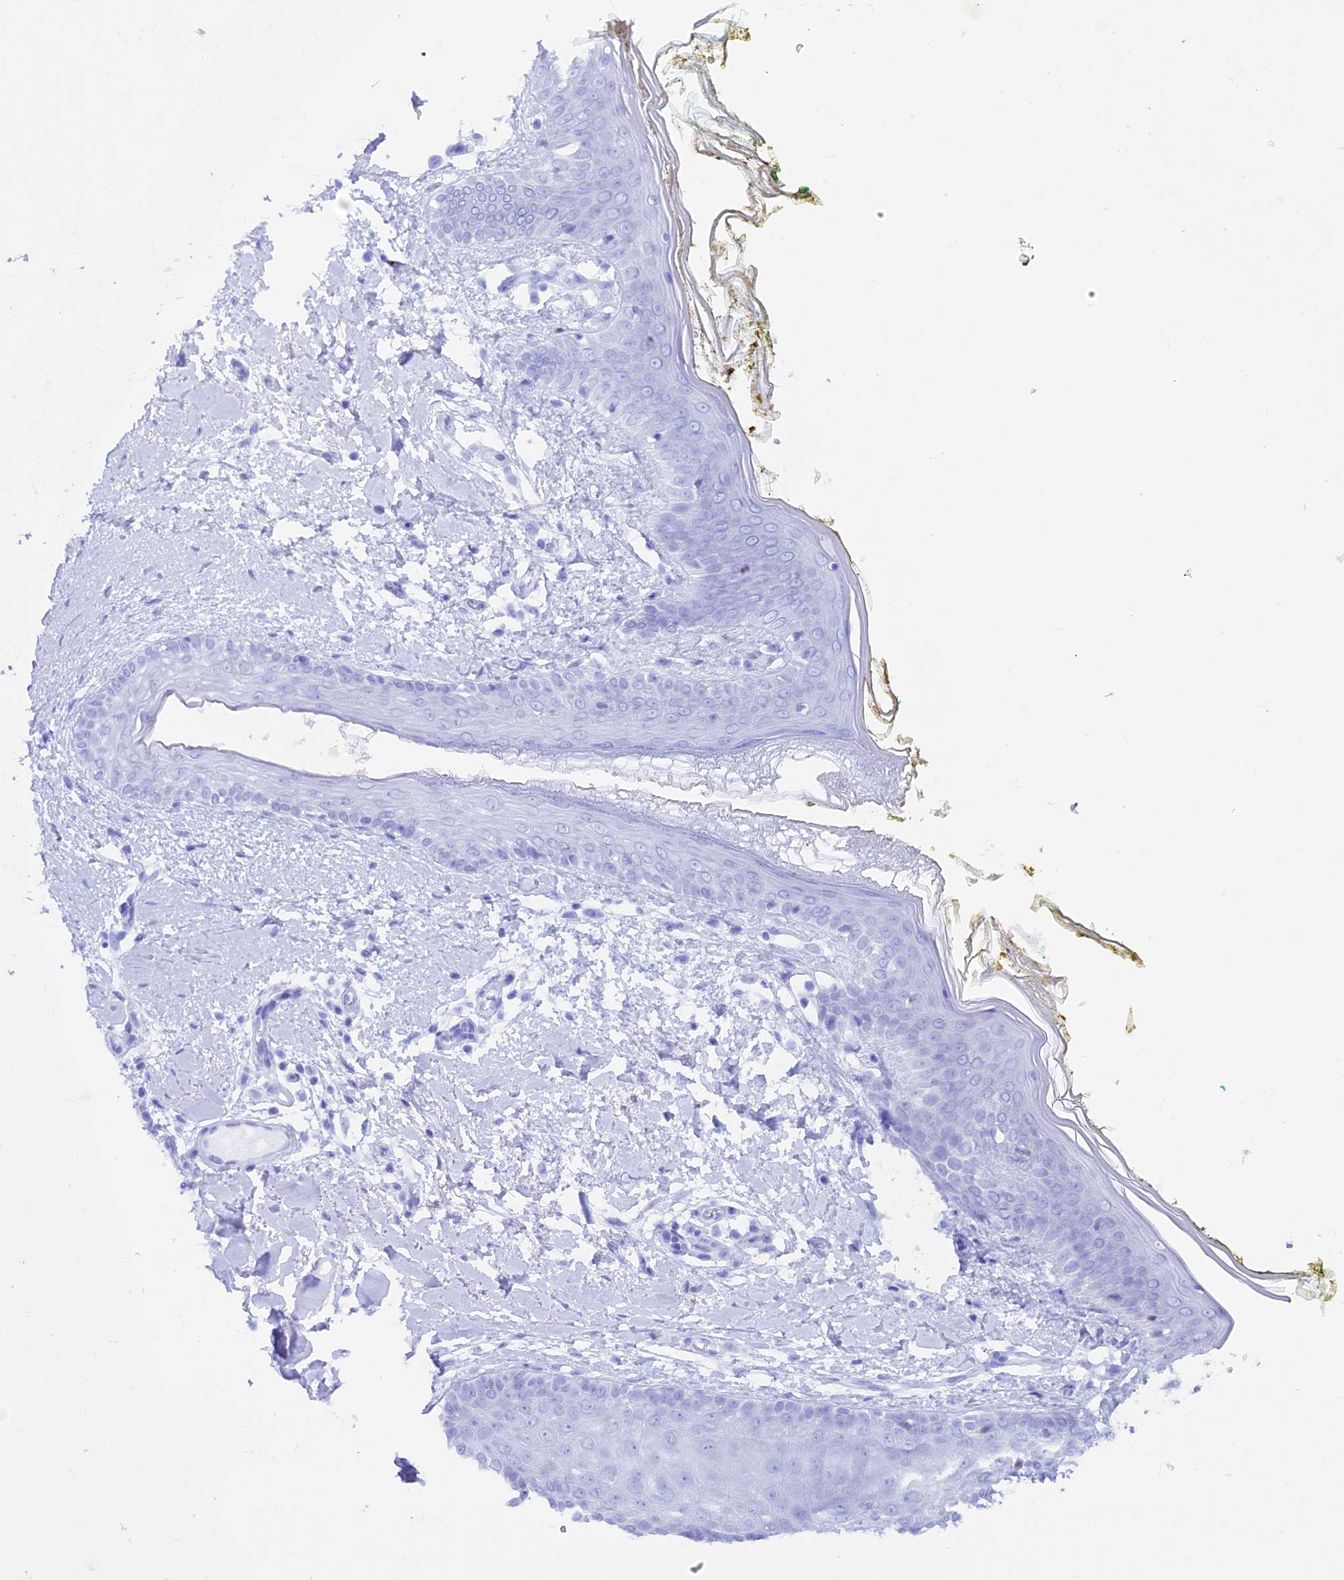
{"staining": {"intensity": "negative", "quantity": "none", "location": "none"}, "tissue": "skin", "cell_type": "Fibroblasts", "image_type": "normal", "snomed": [{"axis": "morphology", "description": "Normal tissue, NOS"}, {"axis": "topography", "description": "Skin"}], "caption": "Fibroblasts show no significant protein expression in normal skin. (Immunohistochemistry, brightfield microscopy, high magnification).", "gene": "SNTN", "patient": {"sex": "female", "age": 34}}